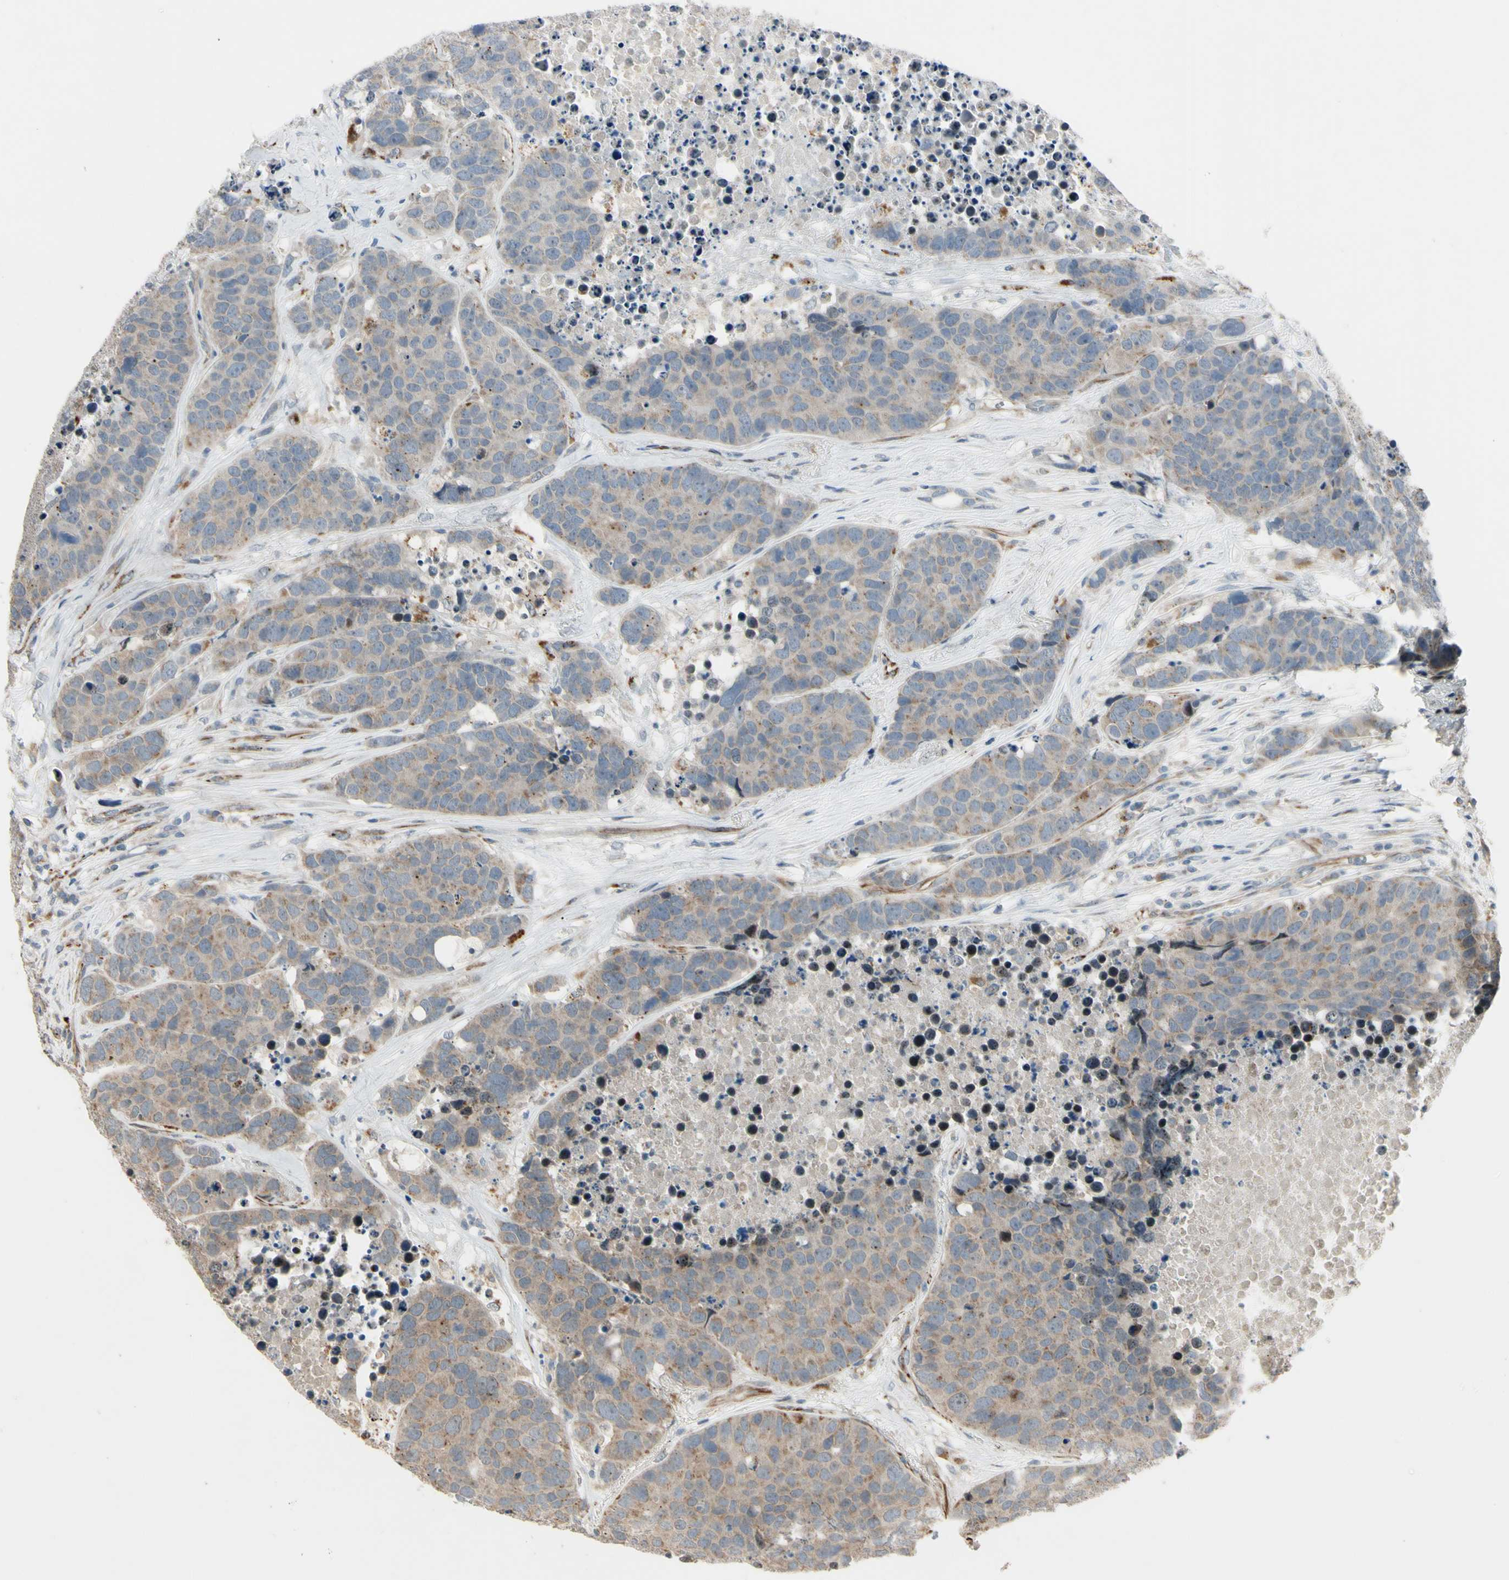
{"staining": {"intensity": "weak", "quantity": ">75%", "location": "cytoplasmic/membranous"}, "tissue": "carcinoid", "cell_type": "Tumor cells", "image_type": "cancer", "snomed": [{"axis": "morphology", "description": "Carcinoid, malignant, NOS"}, {"axis": "topography", "description": "Lung"}], "caption": "Carcinoid was stained to show a protein in brown. There is low levels of weak cytoplasmic/membranous staining in about >75% of tumor cells.", "gene": "NDFIP1", "patient": {"sex": "male", "age": 60}}